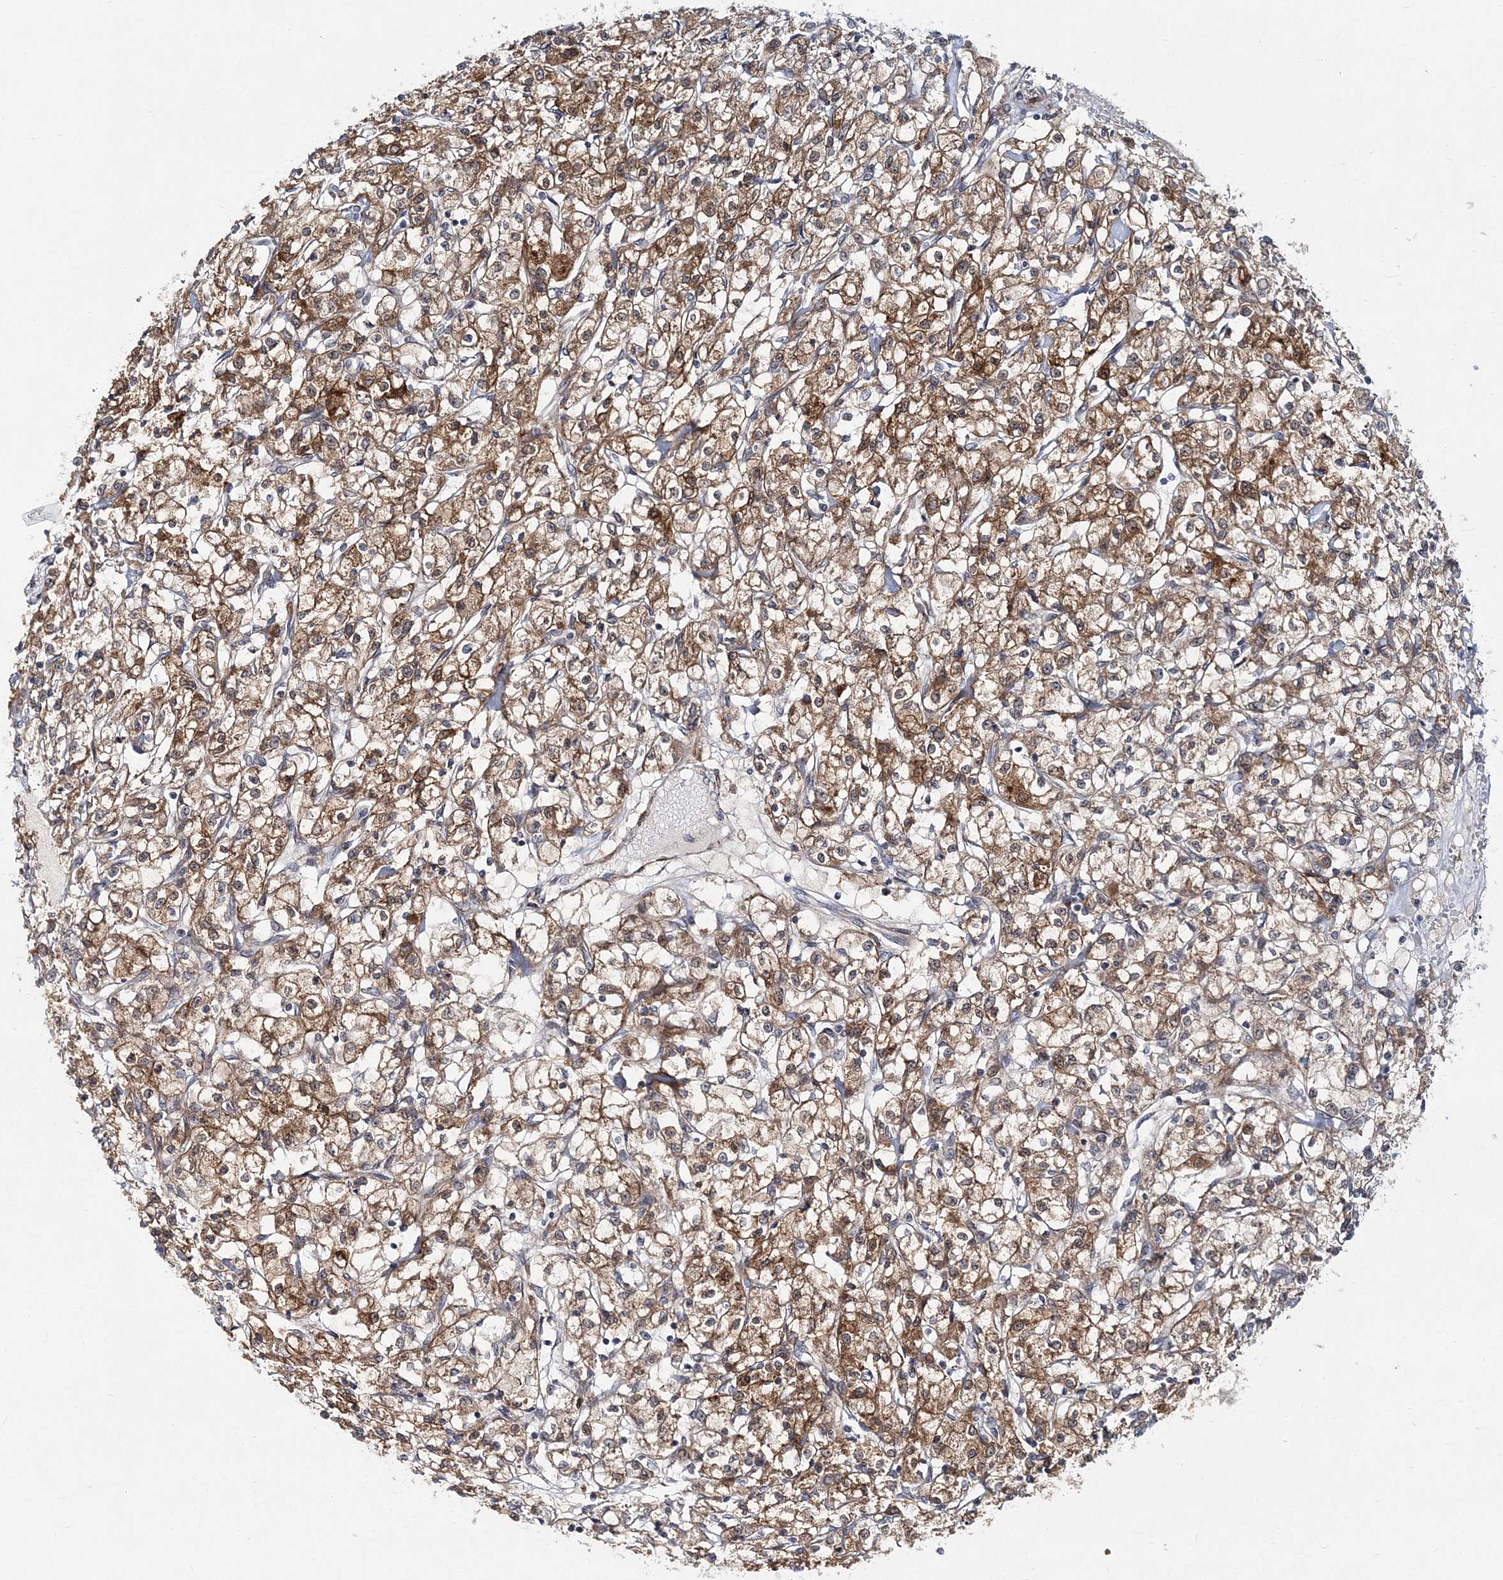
{"staining": {"intensity": "moderate", "quantity": "25%-75%", "location": "cytoplasmic/membranous"}, "tissue": "renal cancer", "cell_type": "Tumor cells", "image_type": "cancer", "snomed": [{"axis": "morphology", "description": "Adenocarcinoma, NOS"}, {"axis": "topography", "description": "Kidney"}], "caption": "Immunohistochemical staining of human renal cancer displays moderate cytoplasmic/membranous protein expression in about 25%-75% of tumor cells. (DAB (3,3'-diaminobenzidine) = brown stain, brightfield microscopy at high magnification).", "gene": "NBAS", "patient": {"sex": "female", "age": 59}}